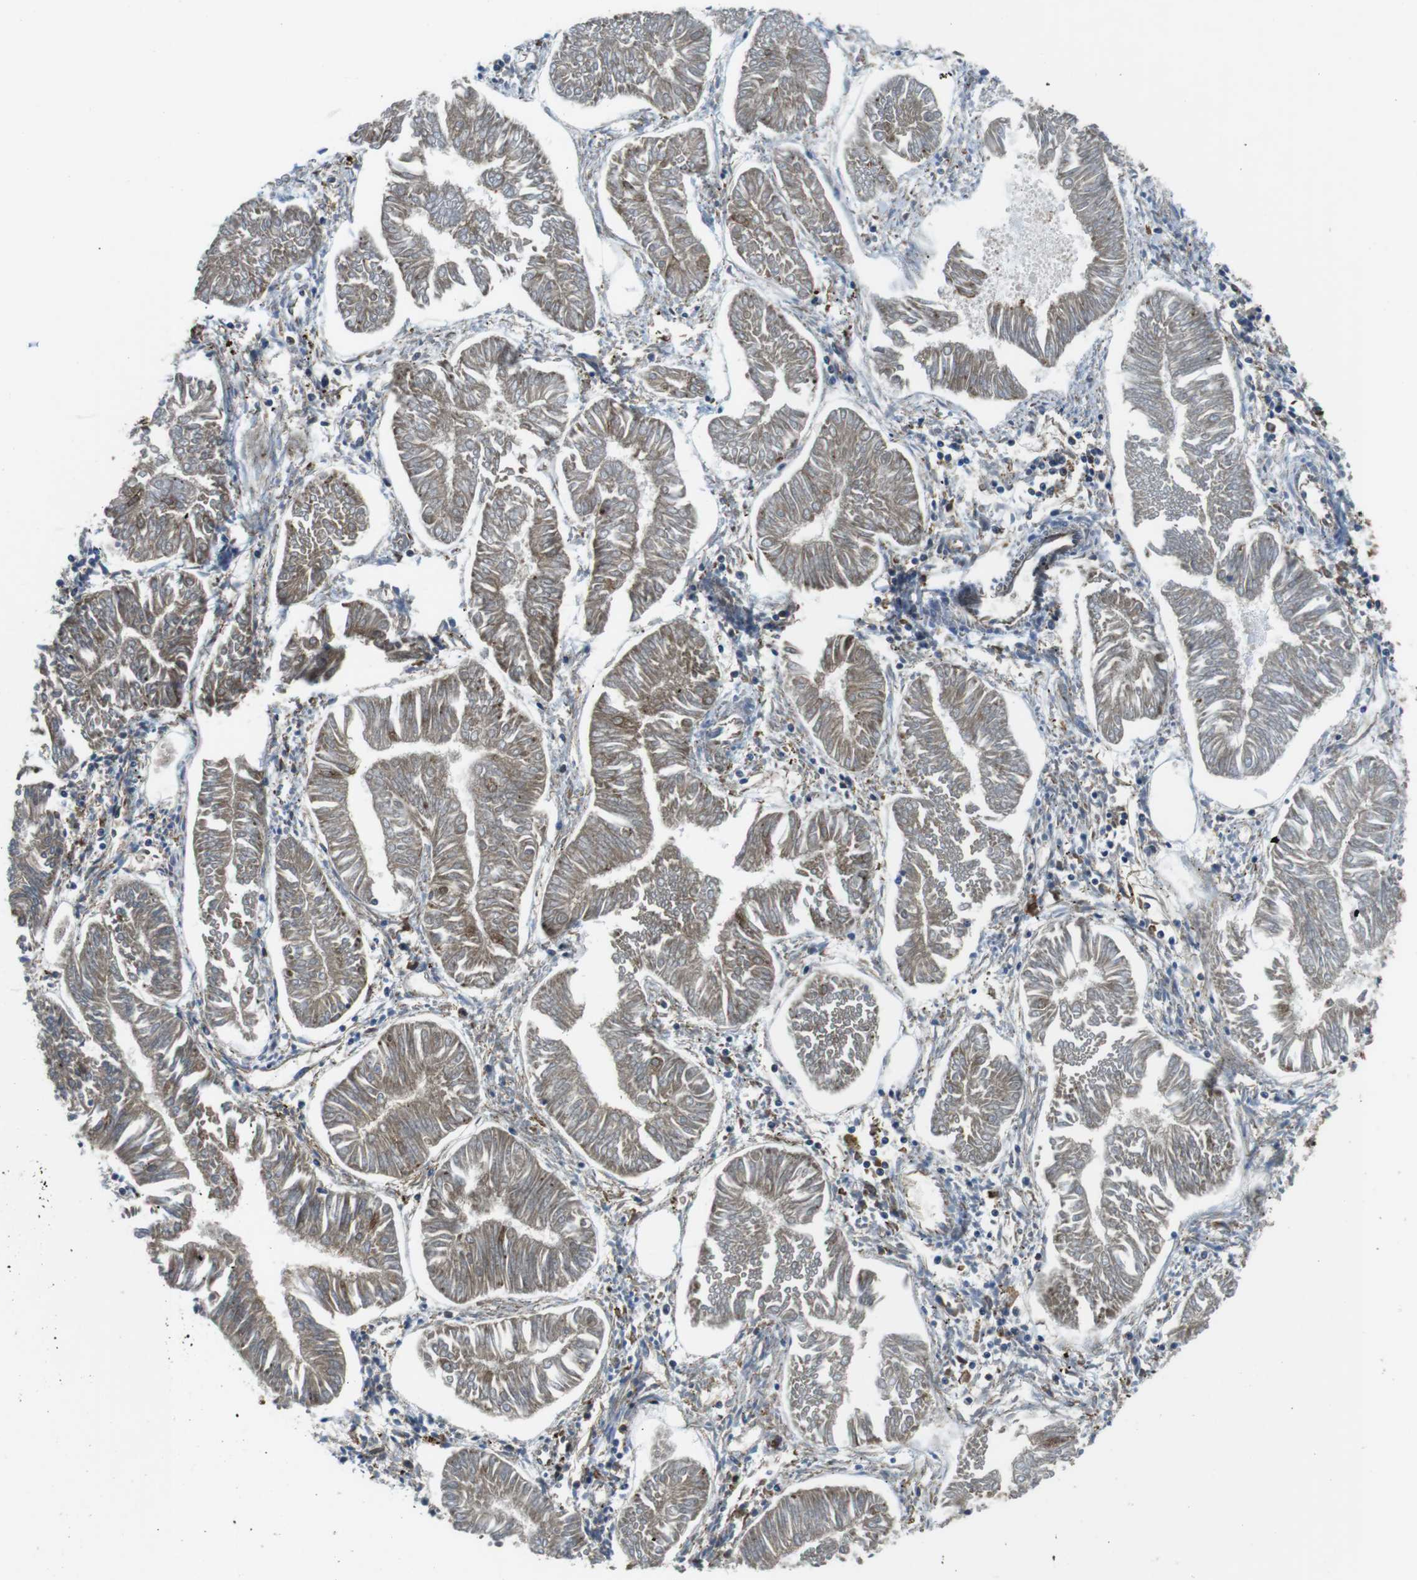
{"staining": {"intensity": "negative", "quantity": "none", "location": "none"}, "tissue": "endometrial cancer", "cell_type": "Tumor cells", "image_type": "cancer", "snomed": [{"axis": "morphology", "description": "Adenocarcinoma, NOS"}, {"axis": "topography", "description": "Endometrium"}], "caption": "Immunohistochemistry of adenocarcinoma (endometrial) reveals no staining in tumor cells.", "gene": "UGGT1", "patient": {"sex": "female", "age": 53}}